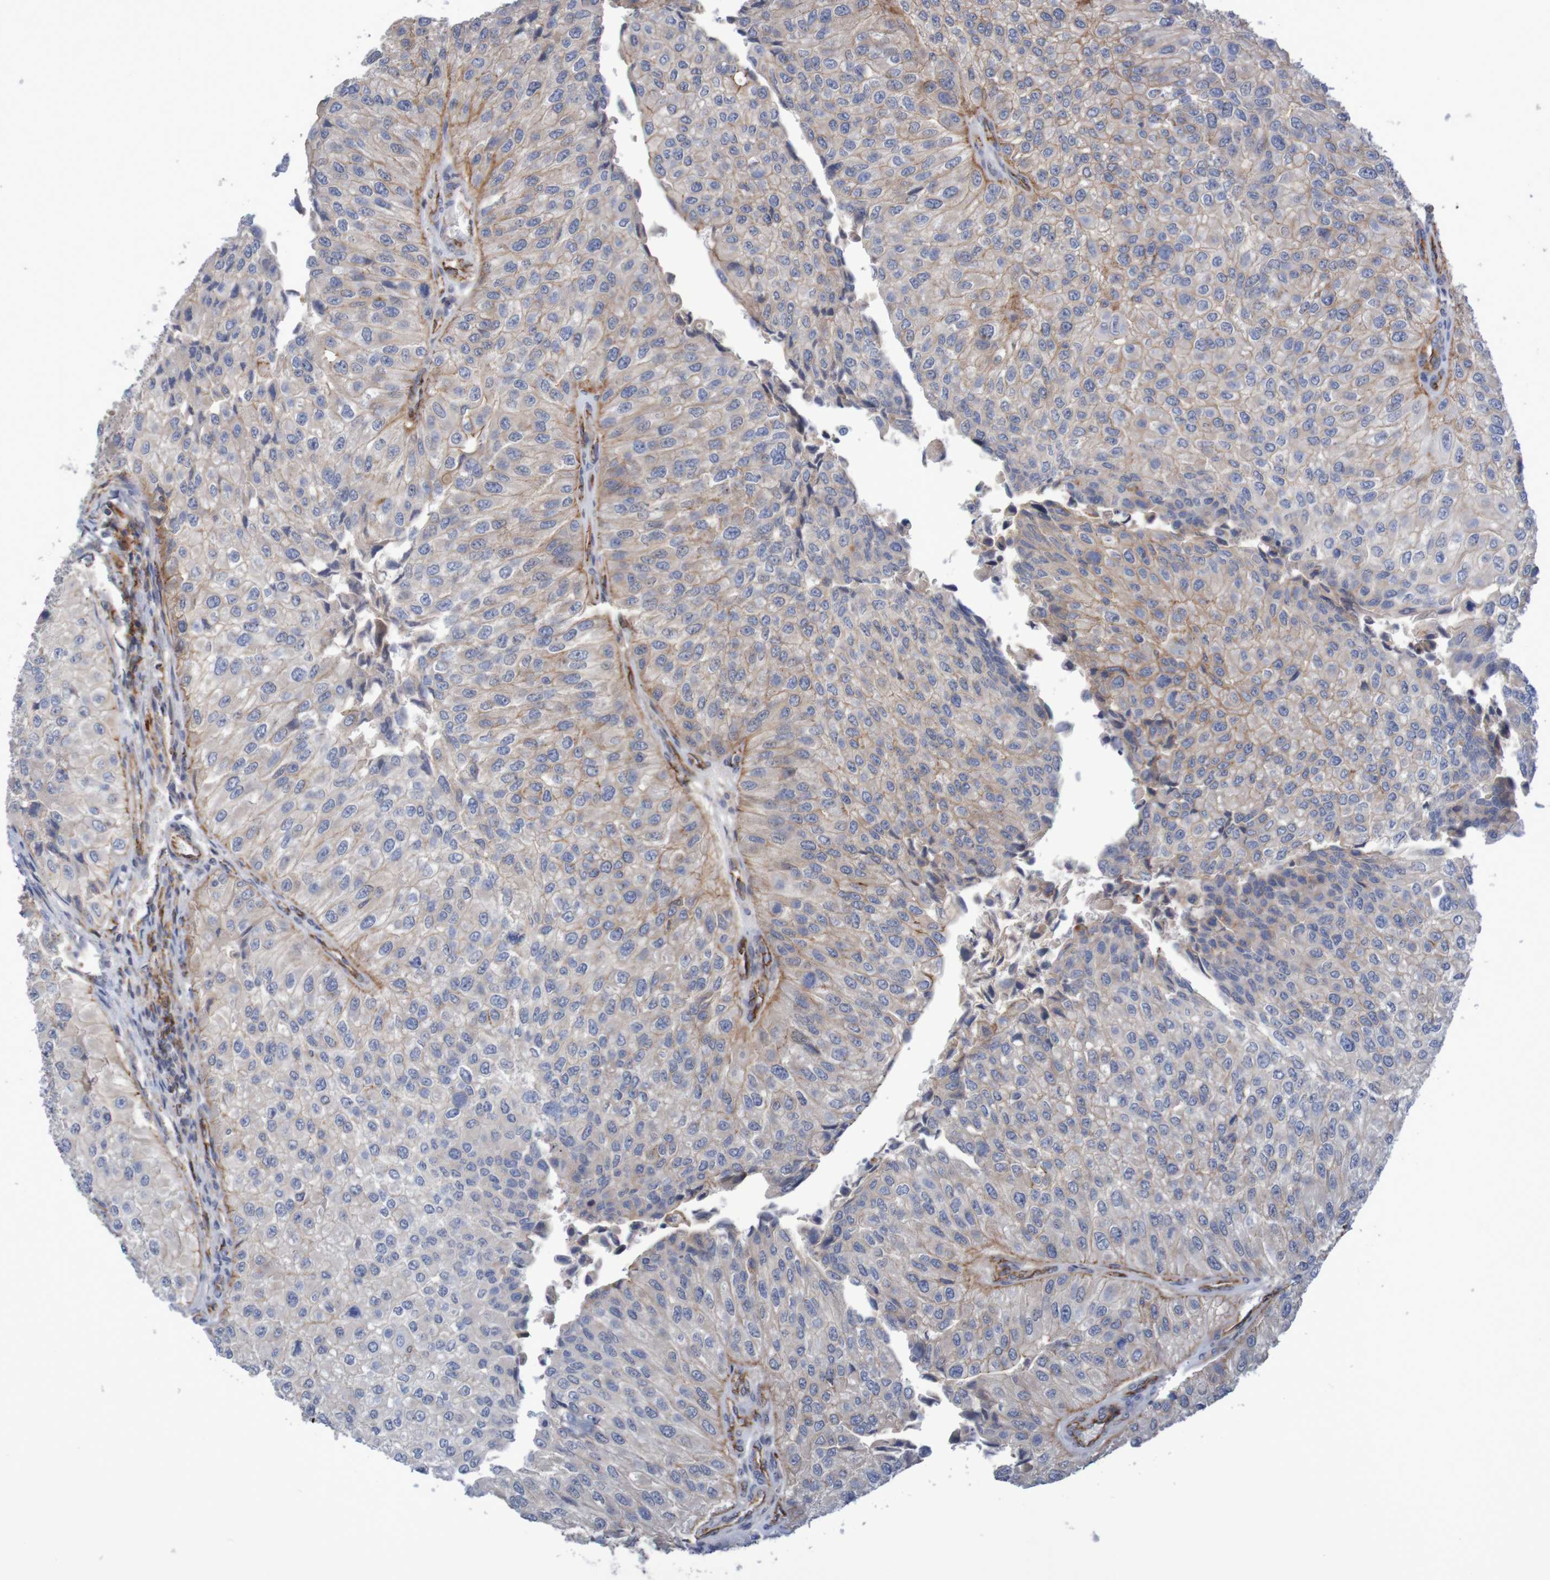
{"staining": {"intensity": "weak", "quantity": "25%-75%", "location": "cytoplasmic/membranous"}, "tissue": "urothelial cancer", "cell_type": "Tumor cells", "image_type": "cancer", "snomed": [{"axis": "morphology", "description": "Urothelial carcinoma, High grade"}, {"axis": "topography", "description": "Kidney"}, {"axis": "topography", "description": "Urinary bladder"}], "caption": "Immunohistochemistry (IHC) (DAB (3,3'-diaminobenzidine)) staining of high-grade urothelial carcinoma reveals weak cytoplasmic/membranous protein positivity in approximately 25%-75% of tumor cells.", "gene": "NECTIN2", "patient": {"sex": "male", "age": 77}}